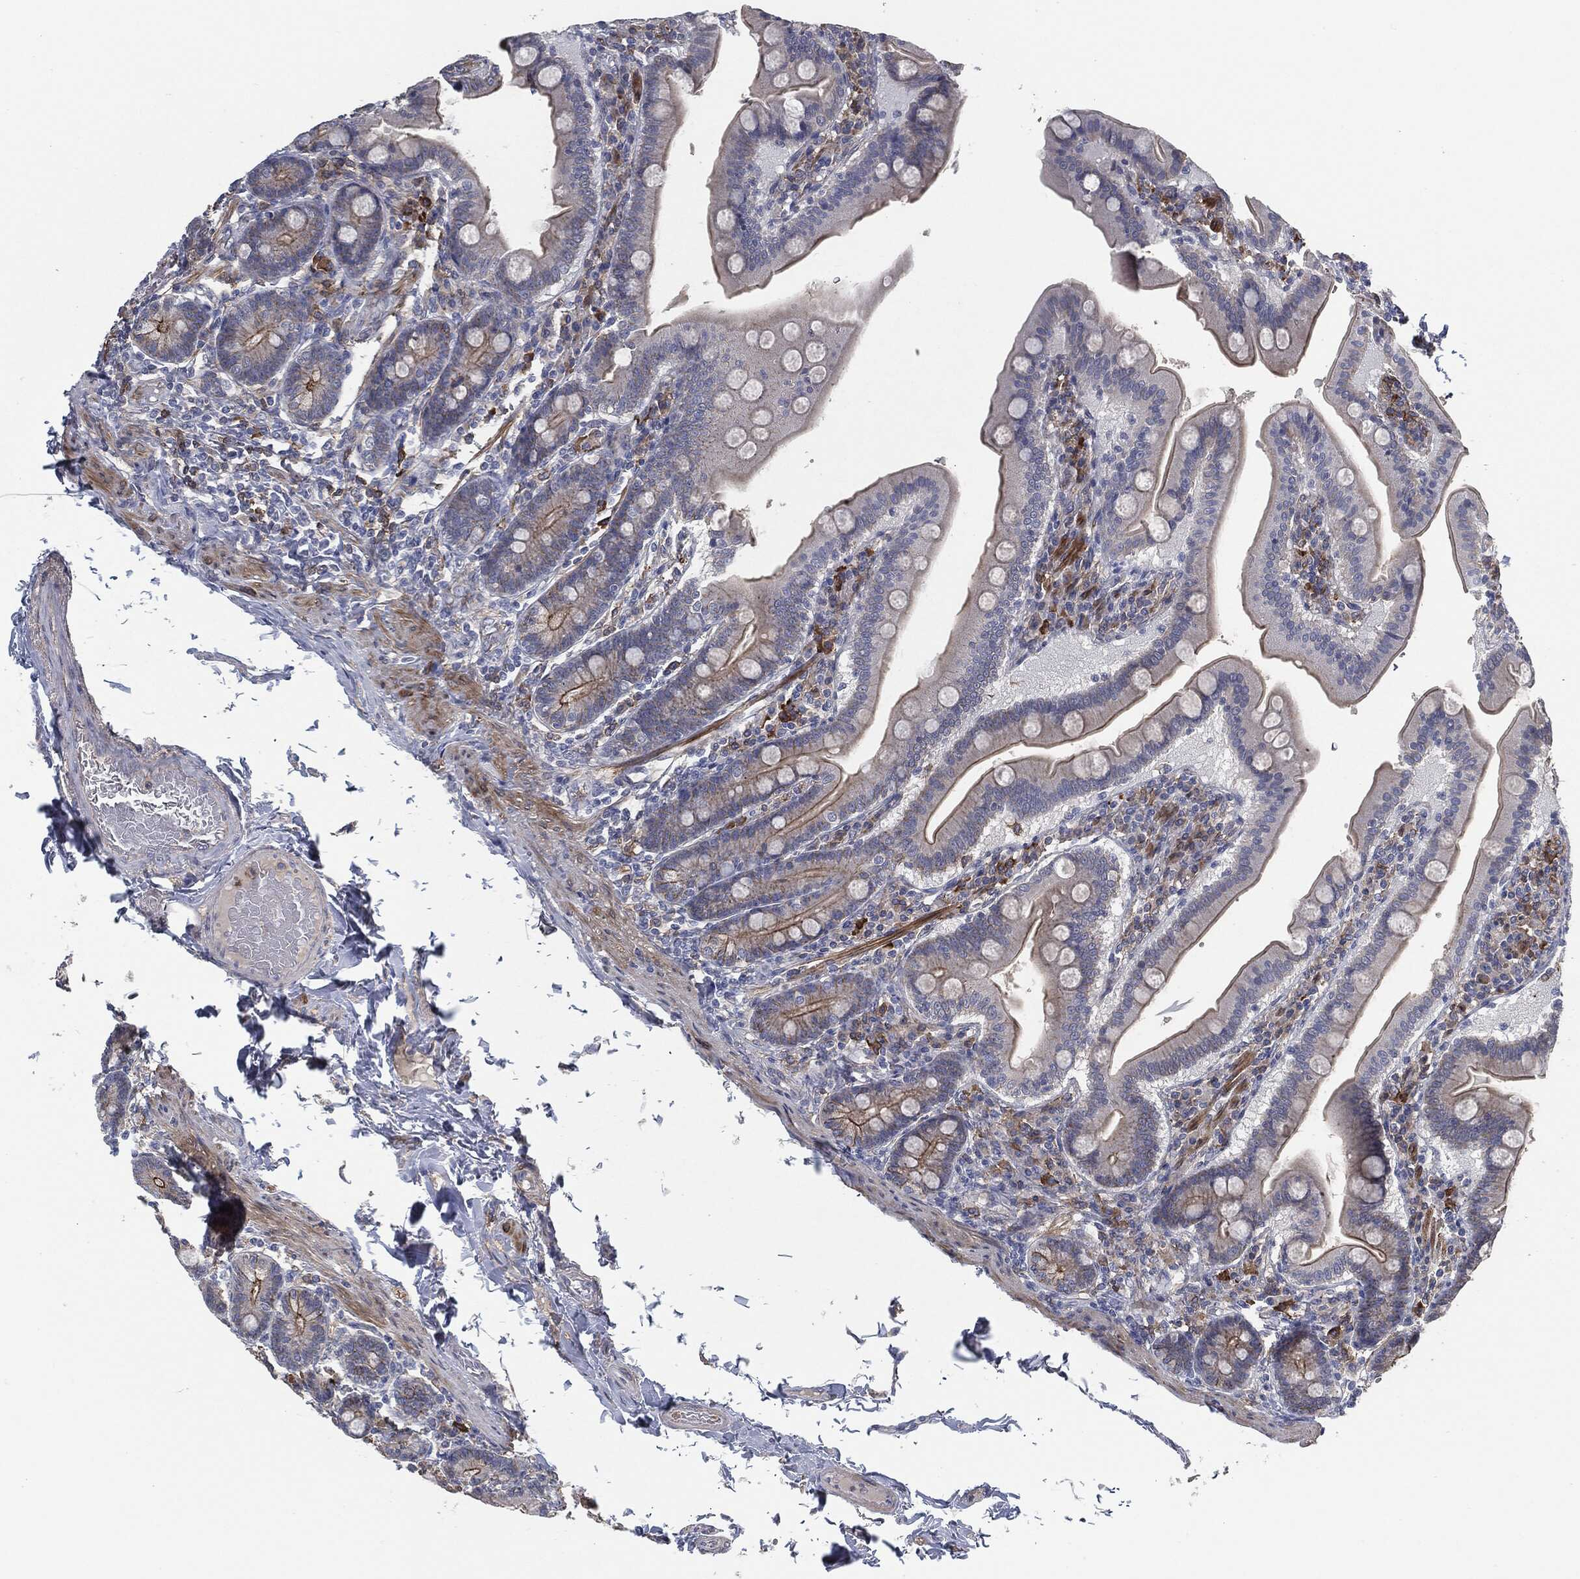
{"staining": {"intensity": "moderate", "quantity": "25%-75%", "location": "cytoplasmic/membranous"}, "tissue": "small intestine", "cell_type": "Glandular cells", "image_type": "normal", "snomed": [{"axis": "morphology", "description": "Normal tissue, NOS"}, {"axis": "topography", "description": "Small intestine"}], "caption": "Benign small intestine was stained to show a protein in brown. There is medium levels of moderate cytoplasmic/membranous expression in approximately 25%-75% of glandular cells.", "gene": "SVIL", "patient": {"sex": "male", "age": 66}}